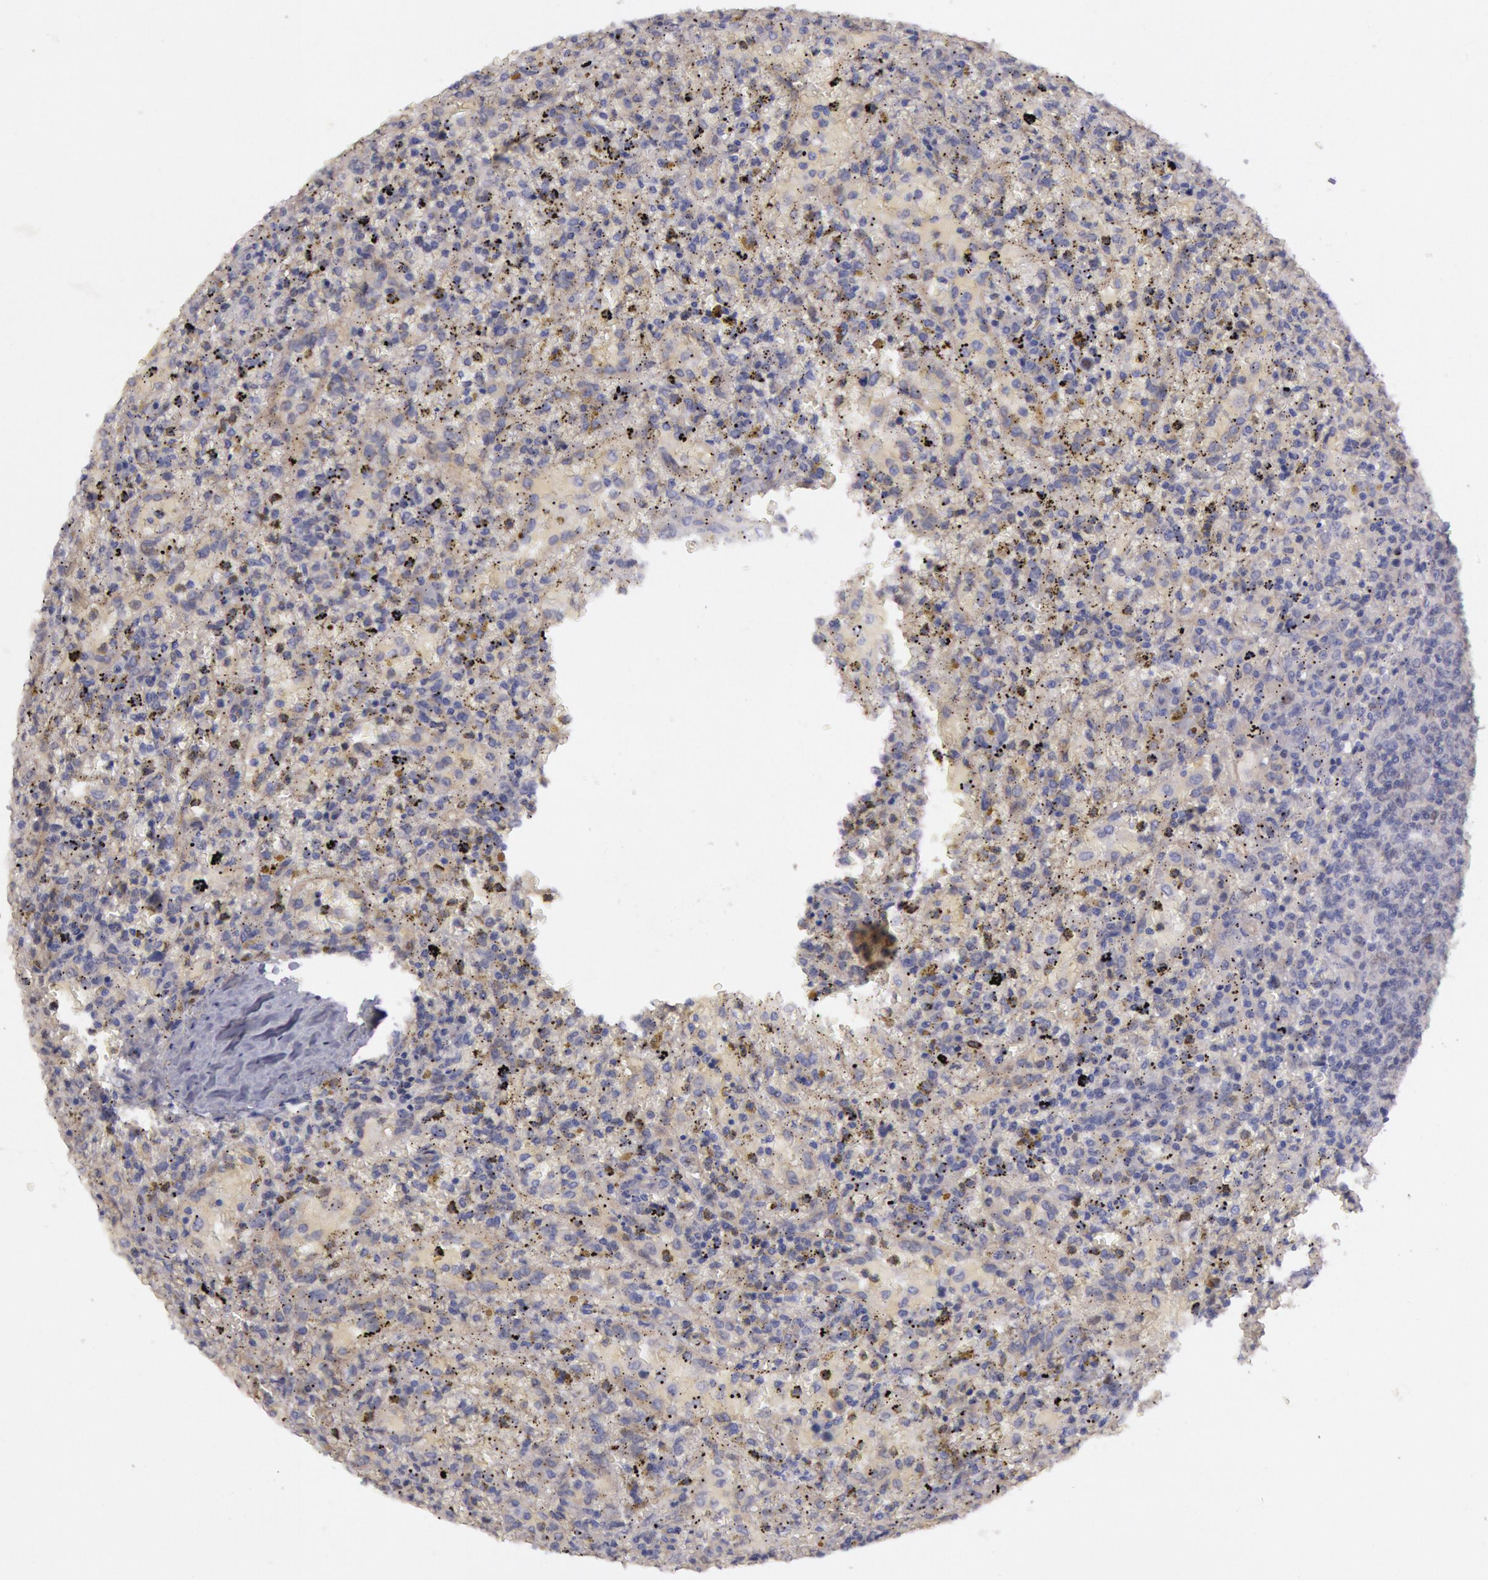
{"staining": {"intensity": "negative", "quantity": "none", "location": "none"}, "tissue": "lymphoma", "cell_type": "Tumor cells", "image_type": "cancer", "snomed": [{"axis": "morphology", "description": "Malignant lymphoma, non-Hodgkin's type, High grade"}, {"axis": "topography", "description": "Spleen"}, {"axis": "topography", "description": "Lymph node"}], "caption": "Tumor cells show no significant protein positivity in malignant lymphoma, non-Hodgkin's type (high-grade).", "gene": "AMOTL1", "patient": {"sex": "female", "age": 70}}